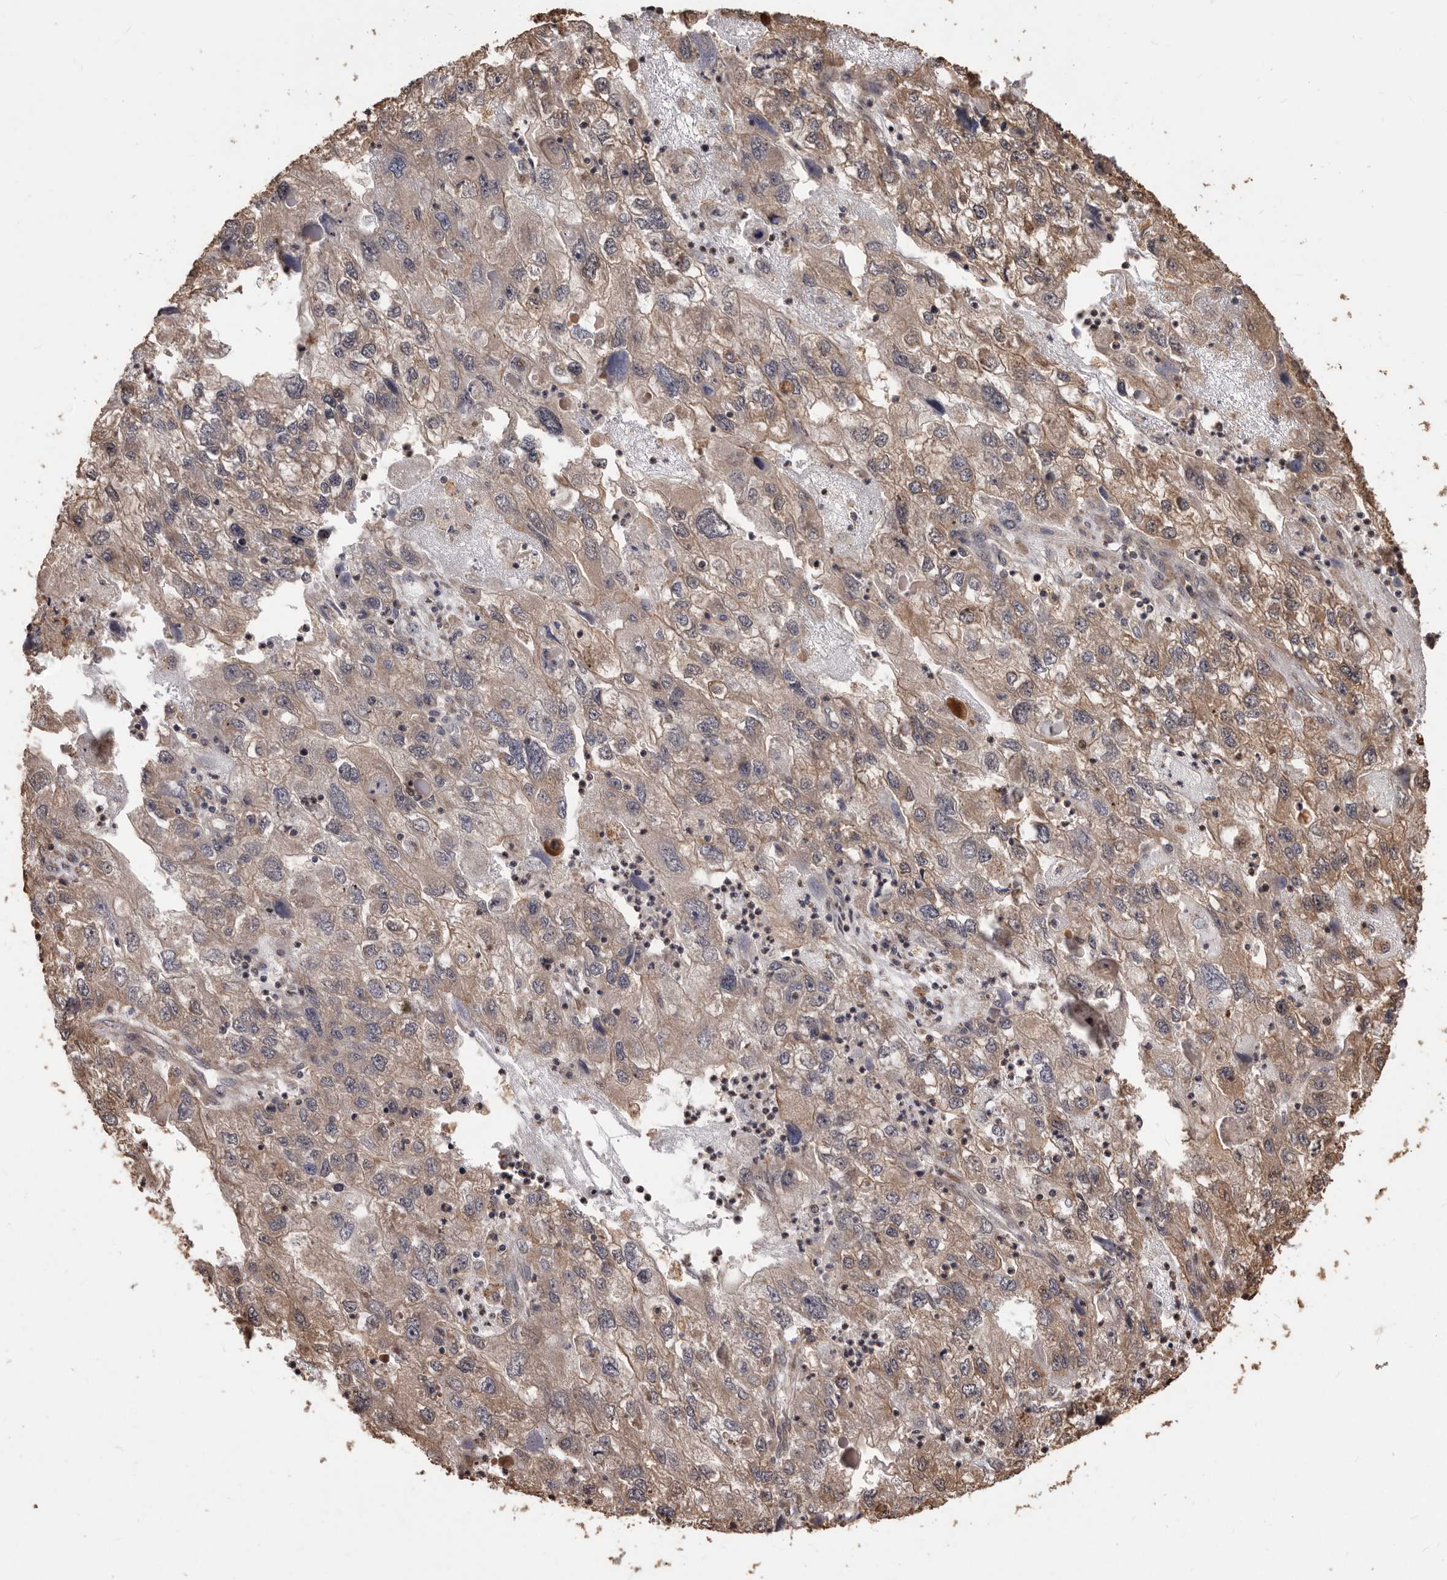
{"staining": {"intensity": "moderate", "quantity": "25%-75%", "location": "cytoplasmic/membranous"}, "tissue": "endometrial cancer", "cell_type": "Tumor cells", "image_type": "cancer", "snomed": [{"axis": "morphology", "description": "Adenocarcinoma, NOS"}, {"axis": "topography", "description": "Endometrium"}], "caption": "Immunohistochemical staining of human endometrial cancer (adenocarcinoma) displays medium levels of moderate cytoplasmic/membranous protein positivity in about 25%-75% of tumor cells.", "gene": "MTO1", "patient": {"sex": "female", "age": 49}}